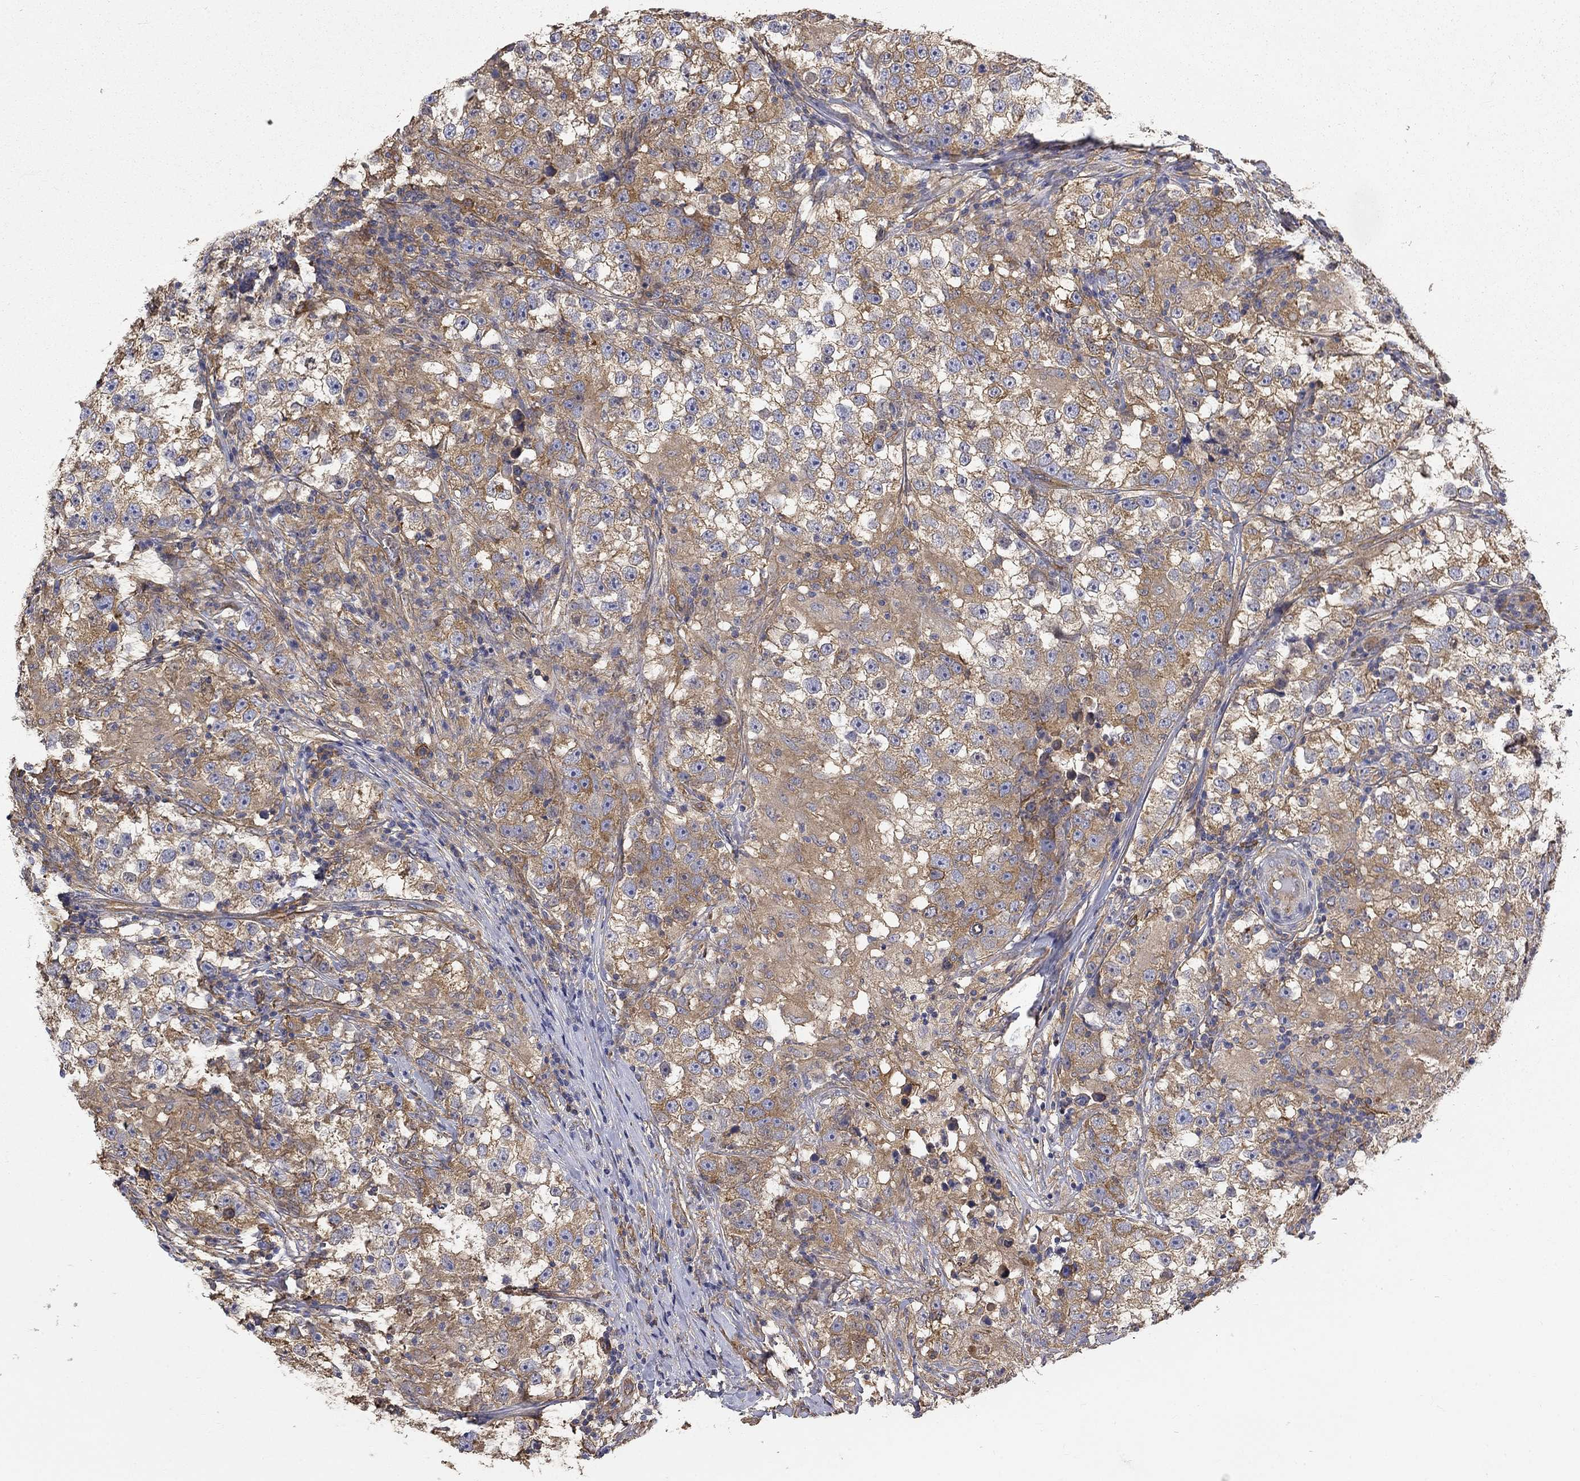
{"staining": {"intensity": "moderate", "quantity": ">75%", "location": "cytoplasmic/membranous"}, "tissue": "testis cancer", "cell_type": "Tumor cells", "image_type": "cancer", "snomed": [{"axis": "morphology", "description": "Seminoma, NOS"}, {"axis": "topography", "description": "Testis"}], "caption": "An IHC photomicrograph of neoplastic tissue is shown. Protein staining in brown shows moderate cytoplasmic/membranous positivity in testis cancer within tumor cells. (Stains: DAB in brown, nuclei in blue, Microscopy: brightfield microscopy at high magnification).", "gene": "DPYSL2", "patient": {"sex": "male", "age": 46}}